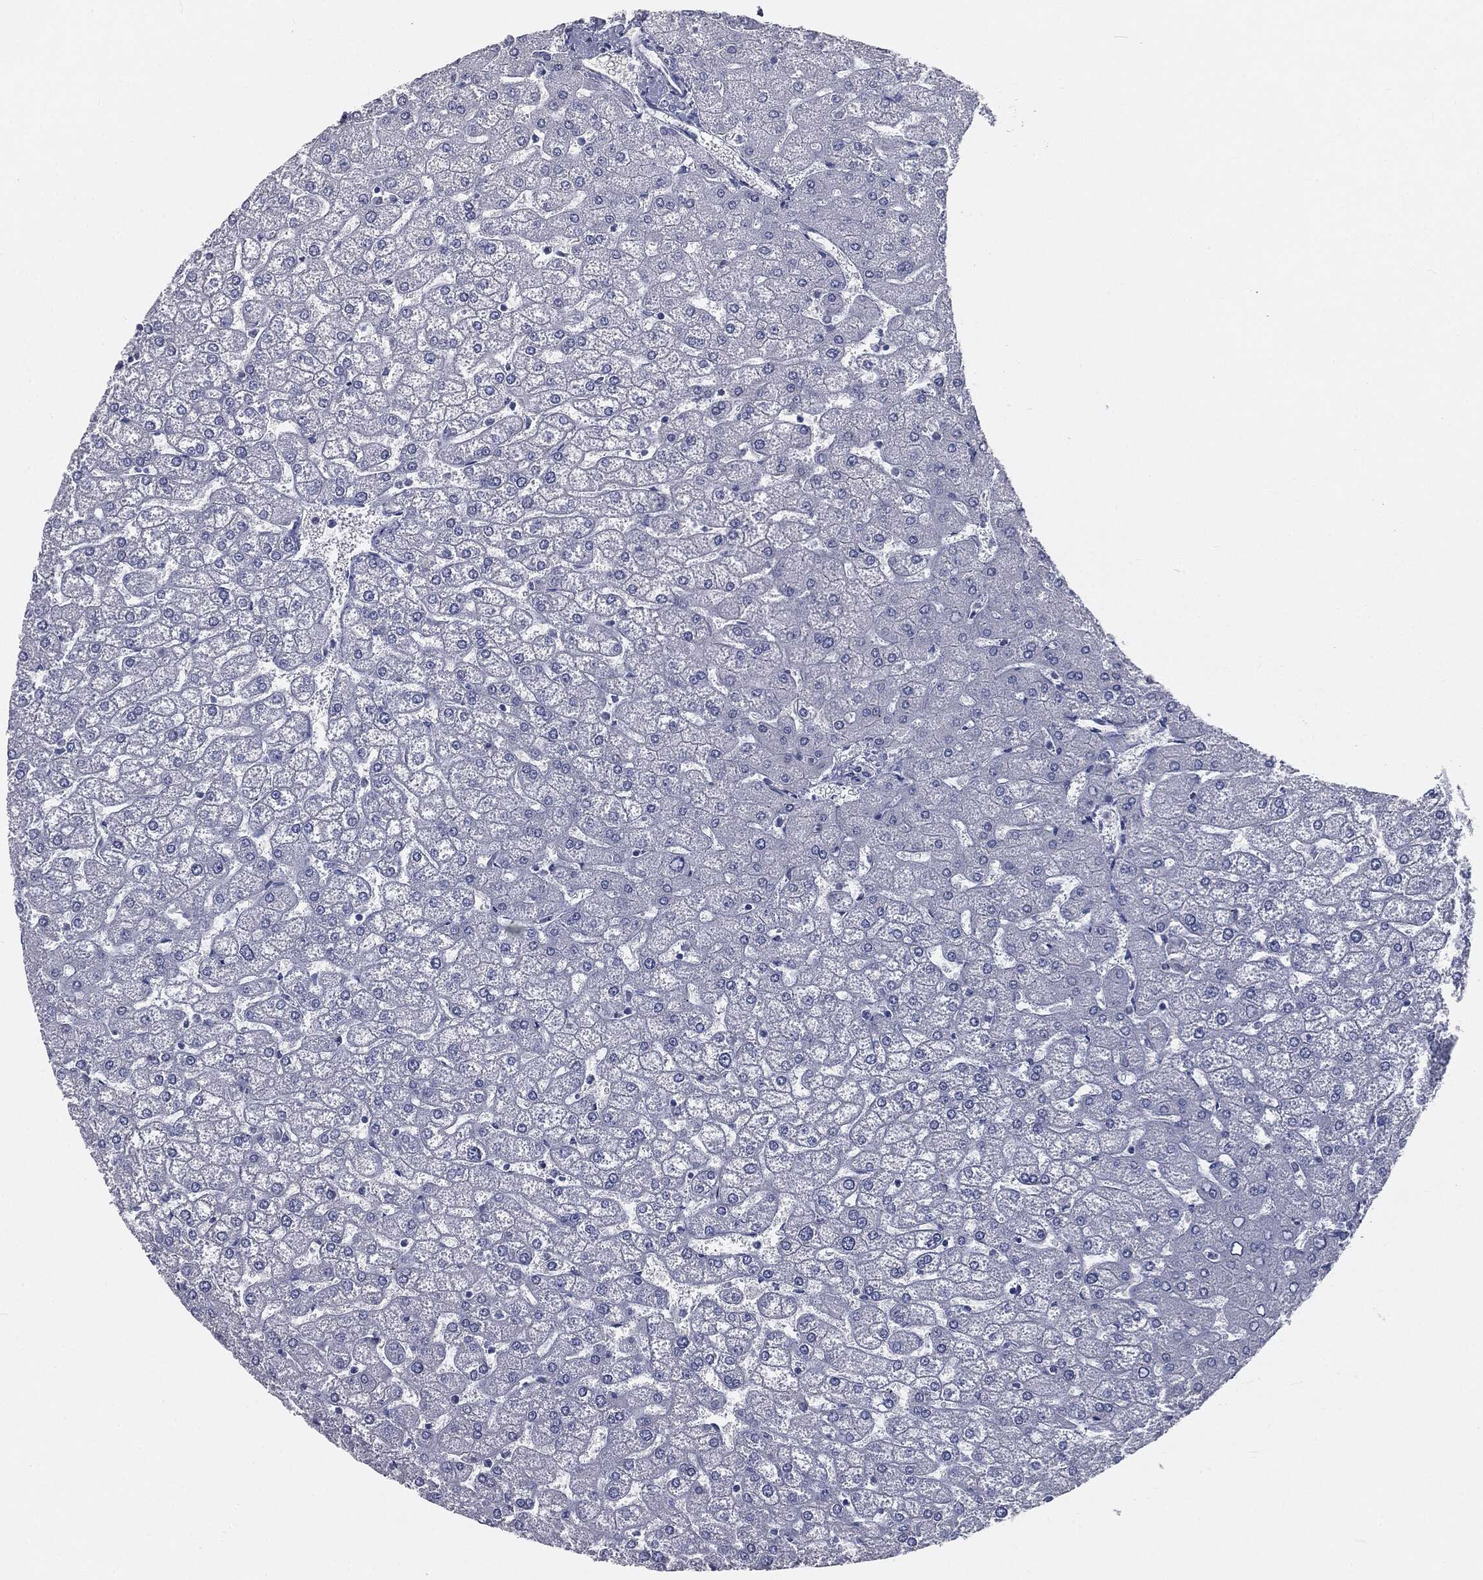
{"staining": {"intensity": "negative", "quantity": "none", "location": "none"}, "tissue": "liver", "cell_type": "Cholangiocytes", "image_type": "normal", "snomed": [{"axis": "morphology", "description": "Normal tissue, NOS"}, {"axis": "topography", "description": "Liver"}], "caption": "Immunohistochemistry of benign human liver exhibits no expression in cholangiocytes. The staining is performed using DAB (3,3'-diaminobenzidine) brown chromogen with nuclei counter-stained in using hematoxylin.", "gene": "CAV3", "patient": {"sex": "female", "age": 32}}